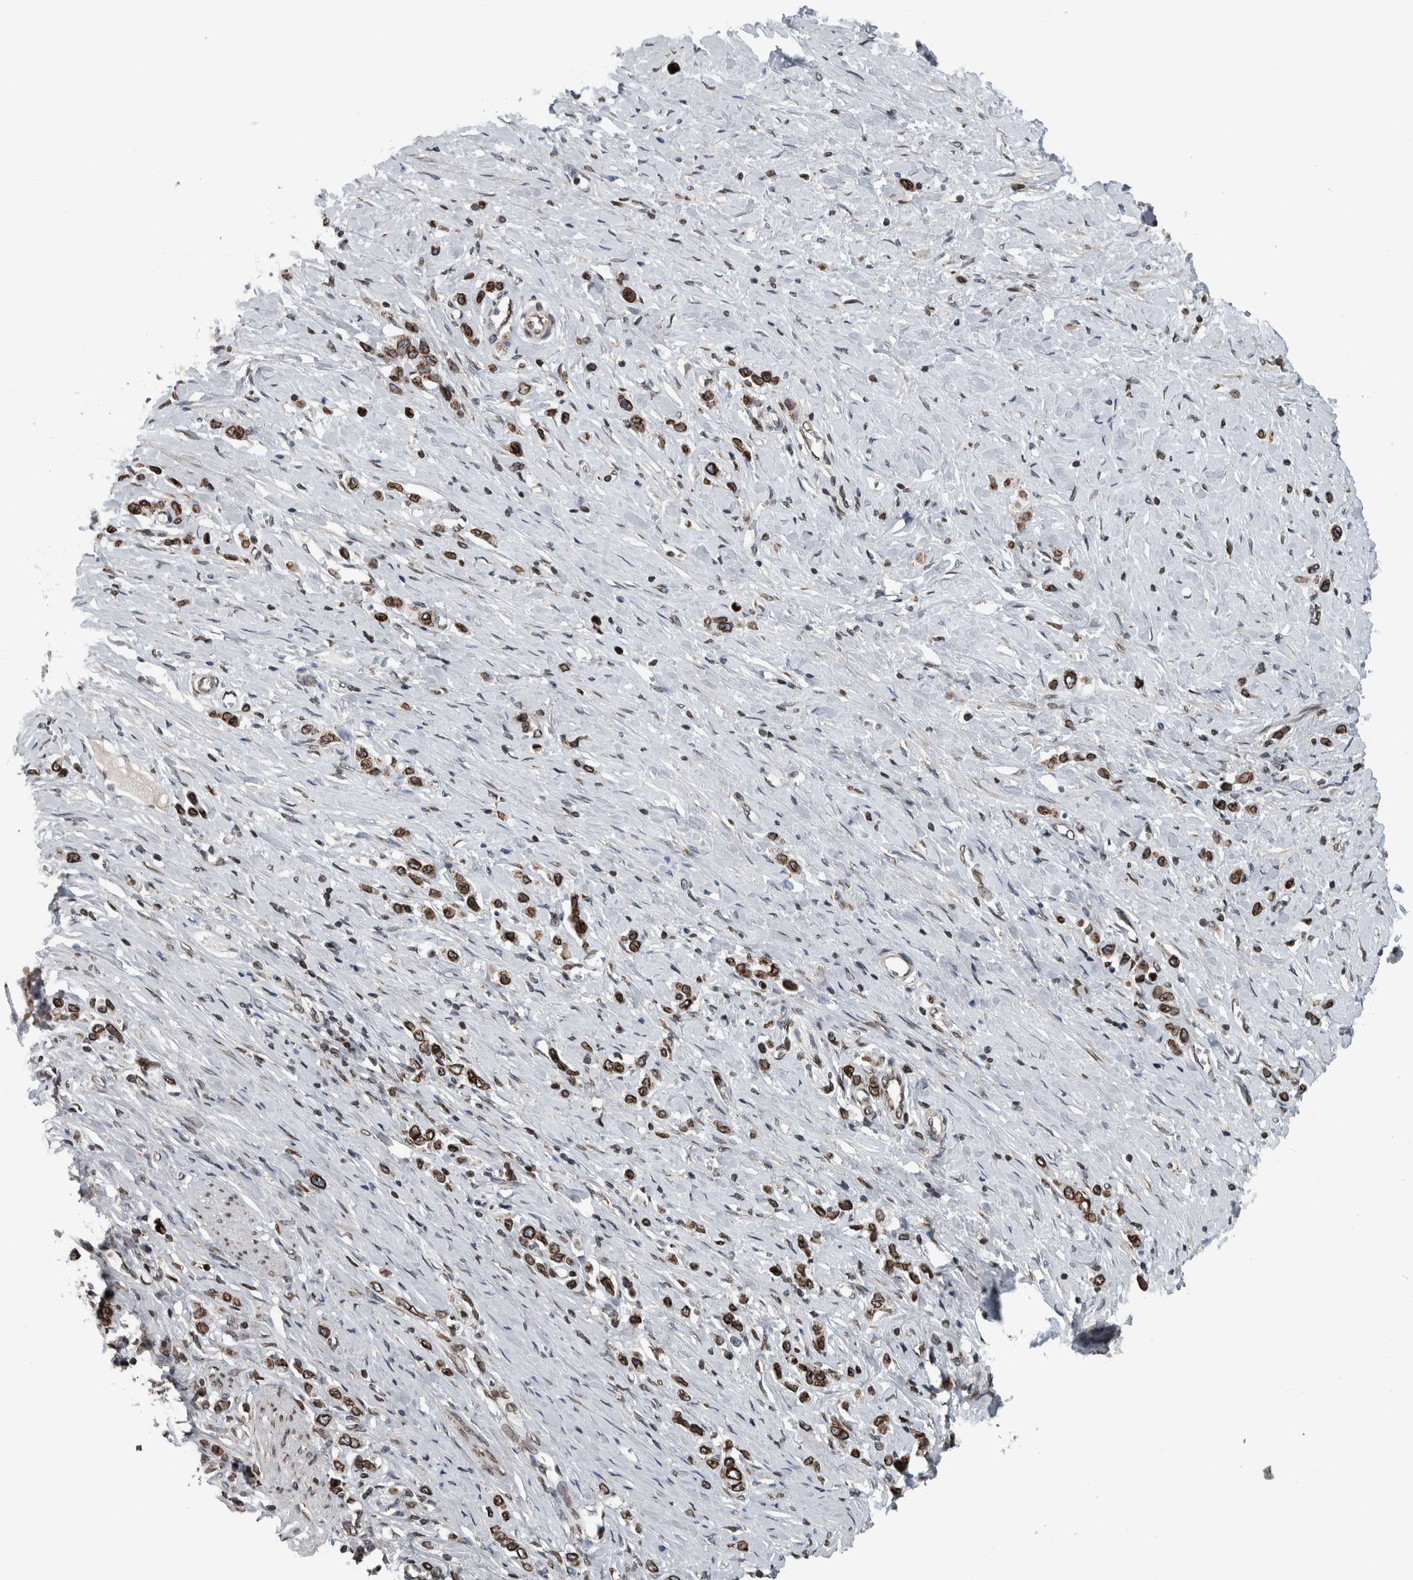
{"staining": {"intensity": "strong", "quantity": ">75%", "location": "cytoplasmic/membranous,nuclear"}, "tissue": "stomach cancer", "cell_type": "Tumor cells", "image_type": "cancer", "snomed": [{"axis": "morphology", "description": "Adenocarcinoma, NOS"}, {"axis": "topography", "description": "Stomach"}], "caption": "A brown stain highlights strong cytoplasmic/membranous and nuclear expression of a protein in human stomach cancer tumor cells.", "gene": "FAM135B", "patient": {"sex": "female", "age": 65}}